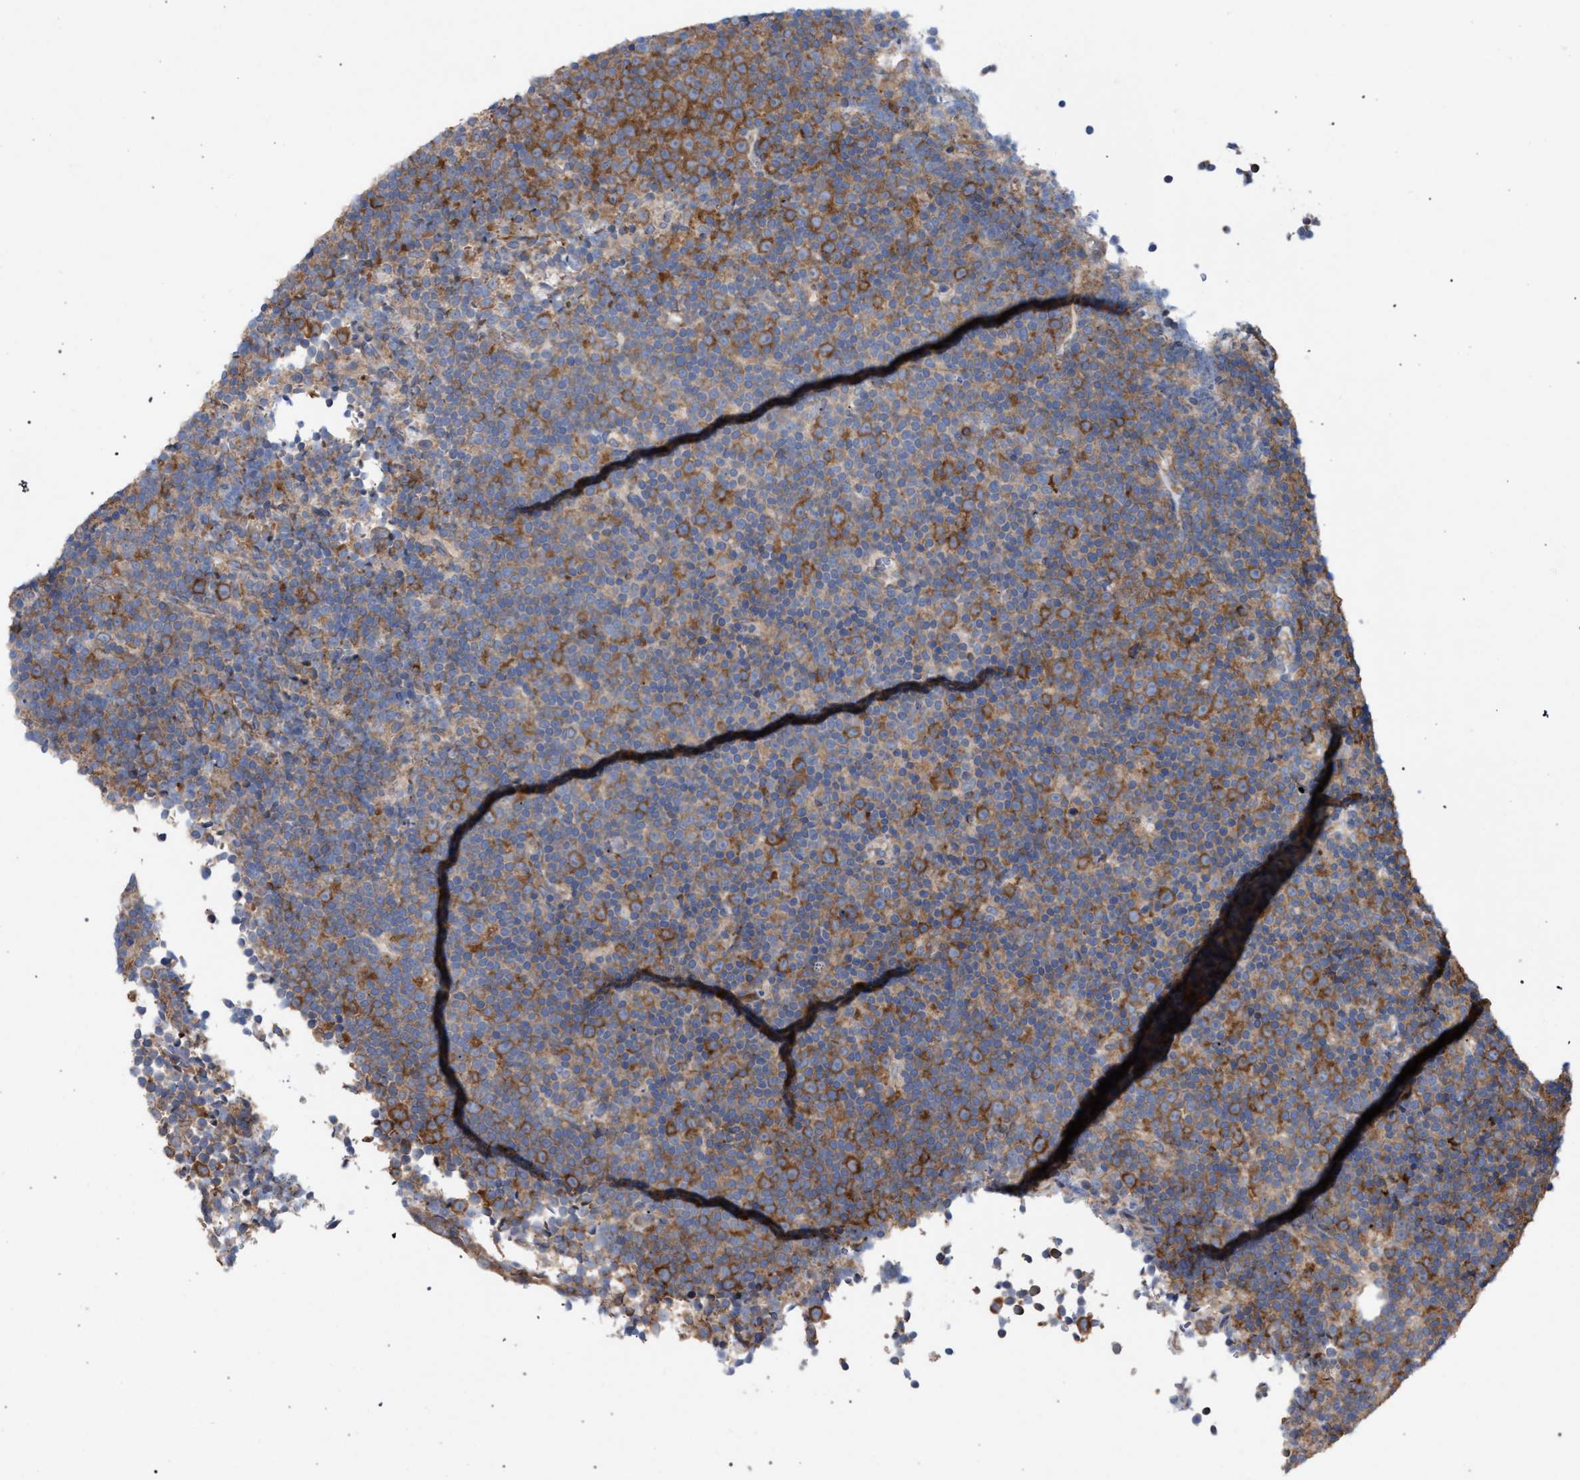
{"staining": {"intensity": "moderate", "quantity": ">75%", "location": "cytoplasmic/membranous"}, "tissue": "lymphoma", "cell_type": "Tumor cells", "image_type": "cancer", "snomed": [{"axis": "morphology", "description": "Malignant lymphoma, non-Hodgkin's type, Low grade"}, {"axis": "topography", "description": "Lymph node"}], "caption": "DAB immunohistochemical staining of lymphoma exhibits moderate cytoplasmic/membranous protein staining in approximately >75% of tumor cells.", "gene": "CDR2L", "patient": {"sex": "female", "age": 67}}